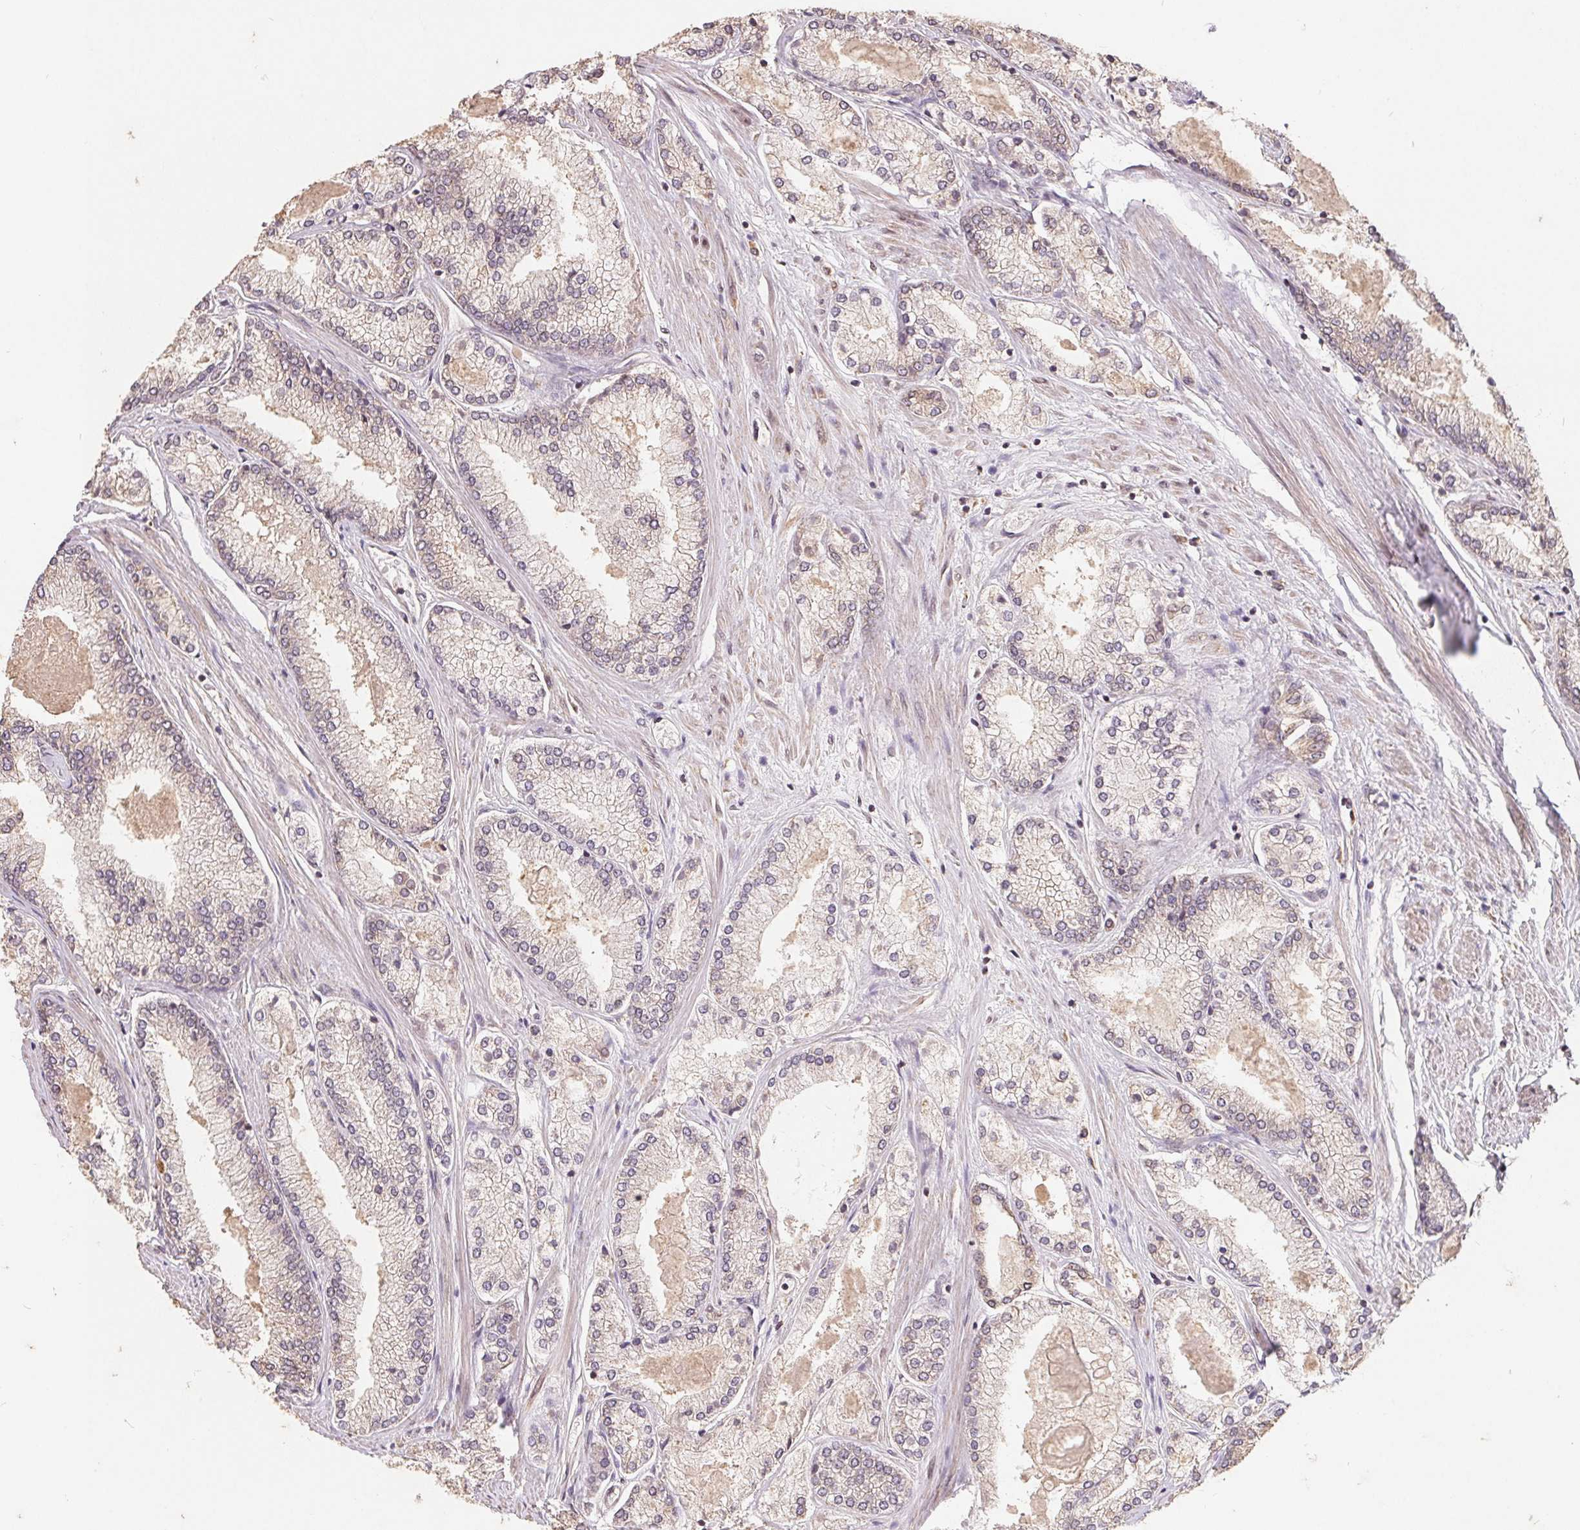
{"staining": {"intensity": "negative", "quantity": "none", "location": "none"}, "tissue": "prostate cancer", "cell_type": "Tumor cells", "image_type": "cancer", "snomed": [{"axis": "morphology", "description": "Adenocarcinoma, High grade"}, {"axis": "topography", "description": "Prostate"}], "caption": "Prostate adenocarcinoma (high-grade) was stained to show a protein in brown. There is no significant positivity in tumor cells.", "gene": "CDIPT", "patient": {"sex": "male", "age": 68}}